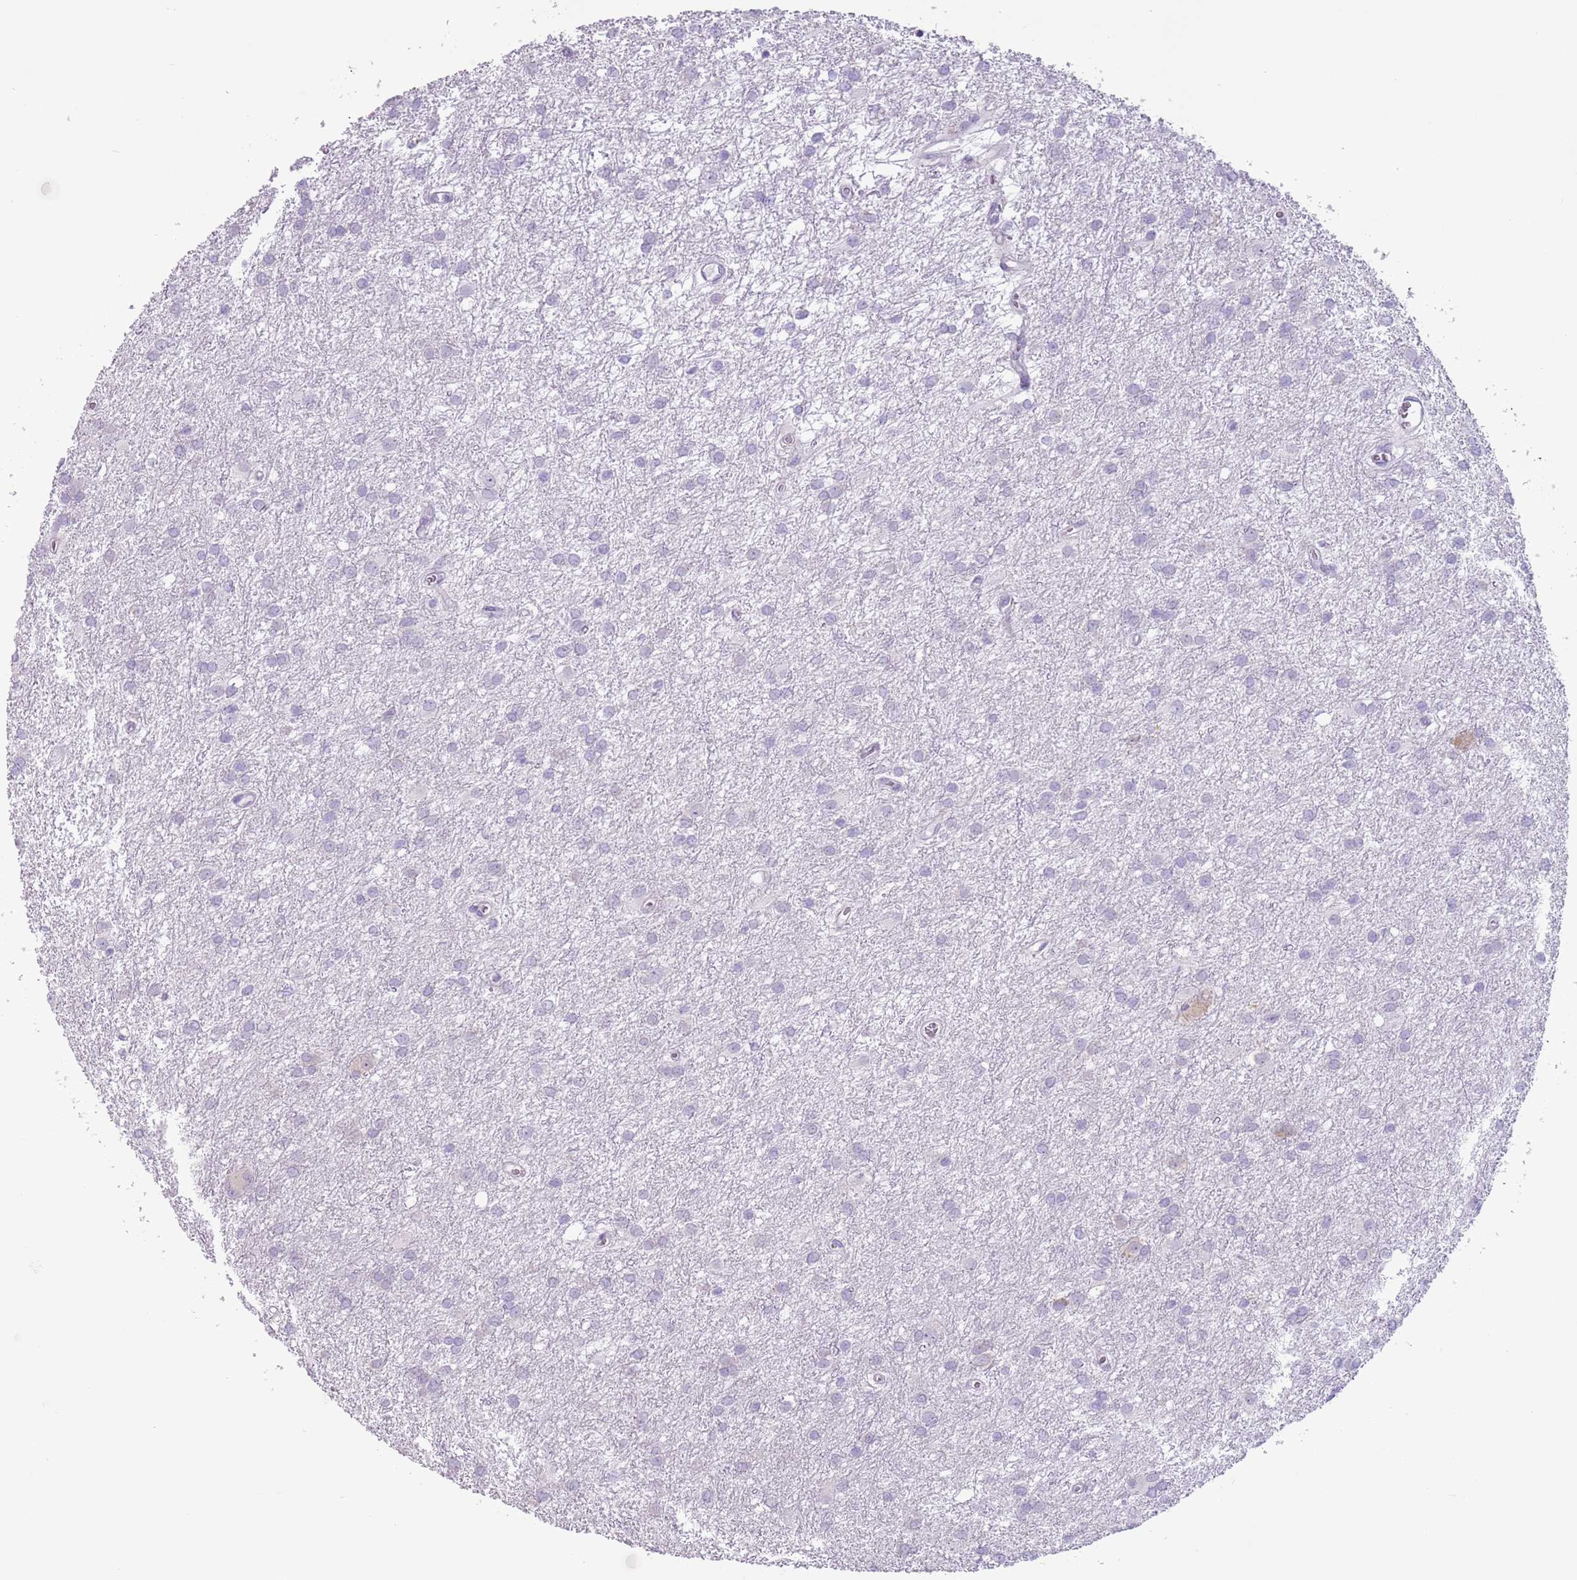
{"staining": {"intensity": "negative", "quantity": "none", "location": "none"}, "tissue": "glioma", "cell_type": "Tumor cells", "image_type": "cancer", "snomed": [{"axis": "morphology", "description": "Glioma, malignant, High grade"}, {"axis": "topography", "description": "Brain"}], "caption": "A high-resolution micrograph shows immunohistochemistry (IHC) staining of malignant high-grade glioma, which exhibits no significant positivity in tumor cells. (DAB immunohistochemistry, high magnification).", "gene": "HYOU1", "patient": {"sex": "female", "age": 50}}